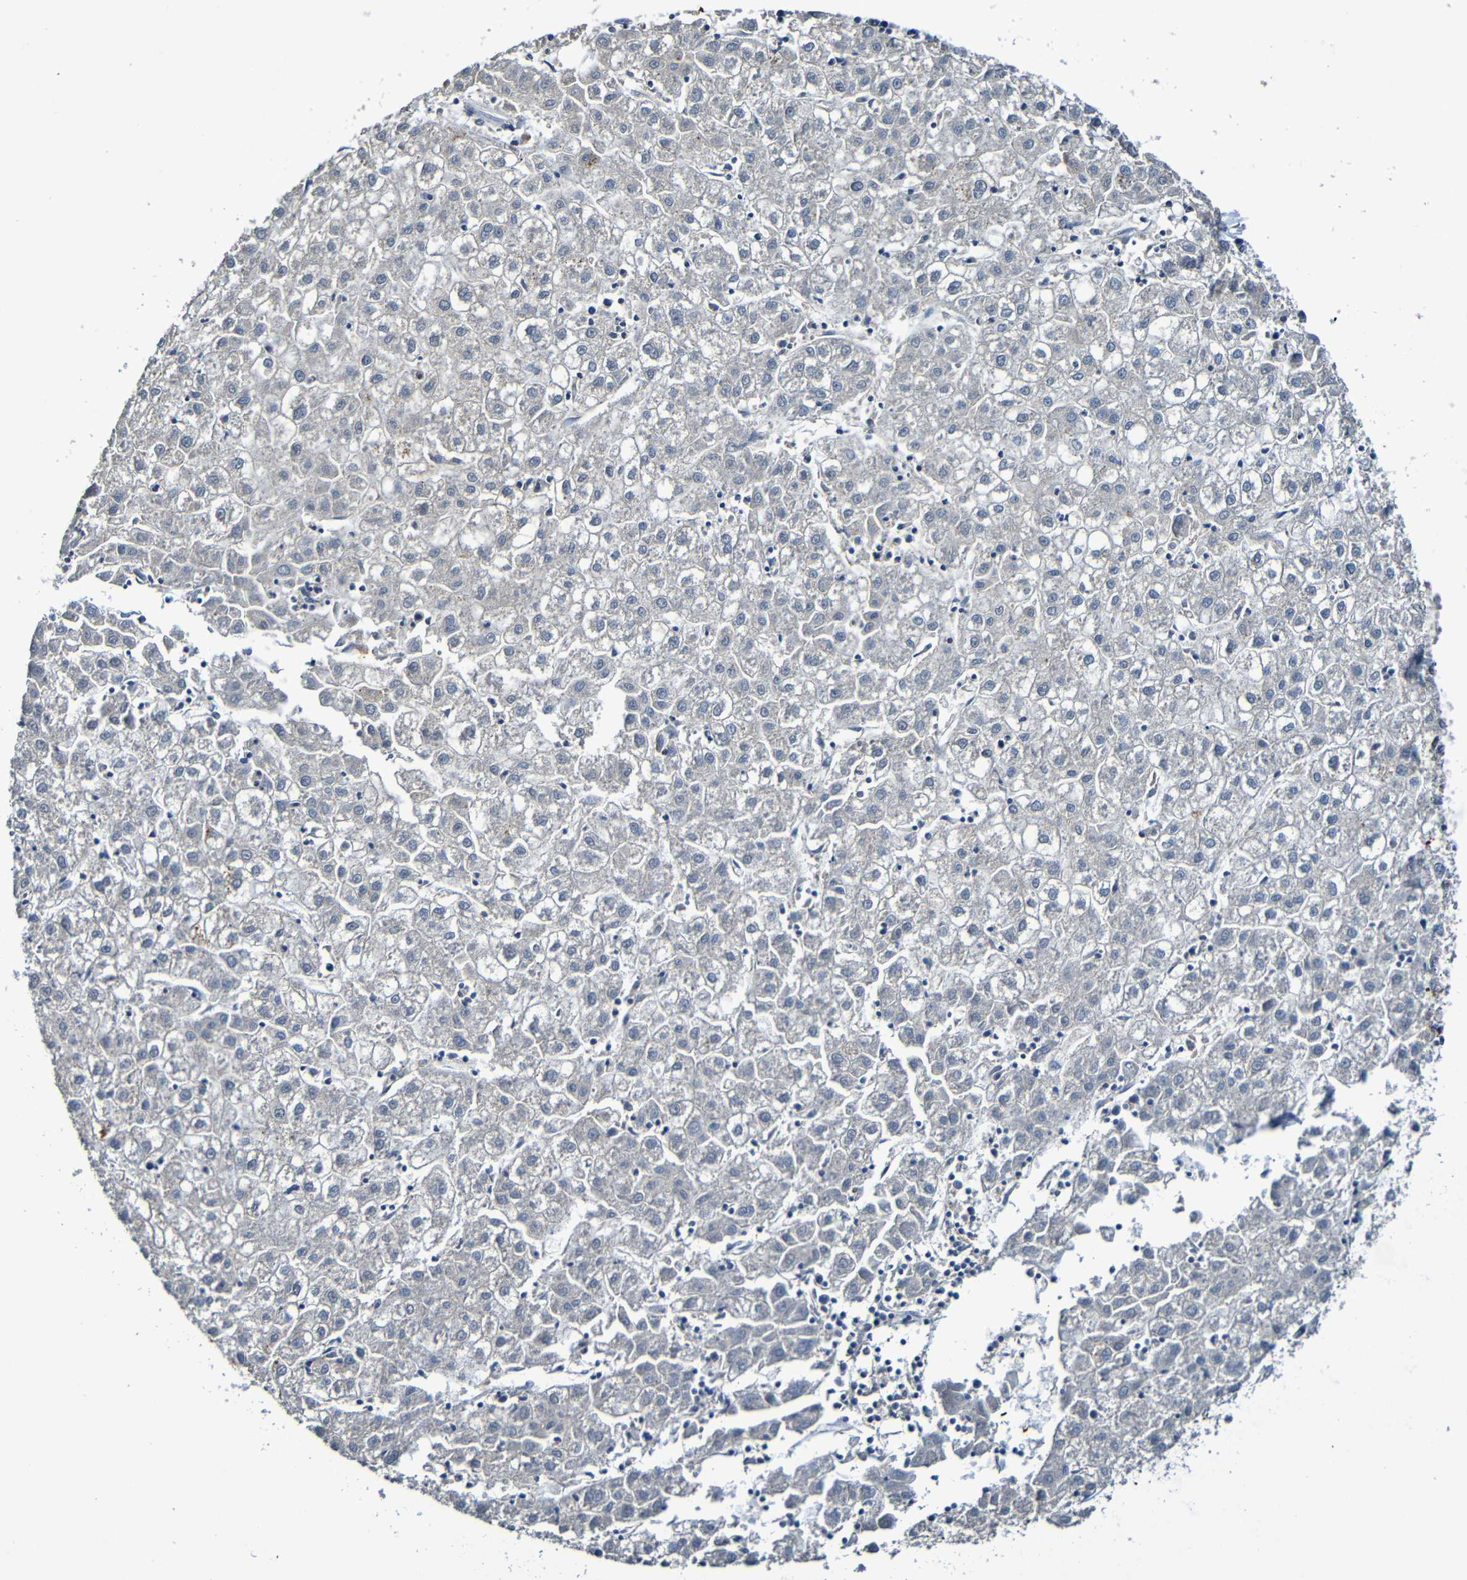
{"staining": {"intensity": "negative", "quantity": "none", "location": "none"}, "tissue": "liver cancer", "cell_type": "Tumor cells", "image_type": "cancer", "snomed": [{"axis": "morphology", "description": "Carcinoma, Hepatocellular, NOS"}, {"axis": "topography", "description": "Liver"}], "caption": "A micrograph of liver hepatocellular carcinoma stained for a protein exhibits no brown staining in tumor cells.", "gene": "LRRC70", "patient": {"sex": "male", "age": 72}}